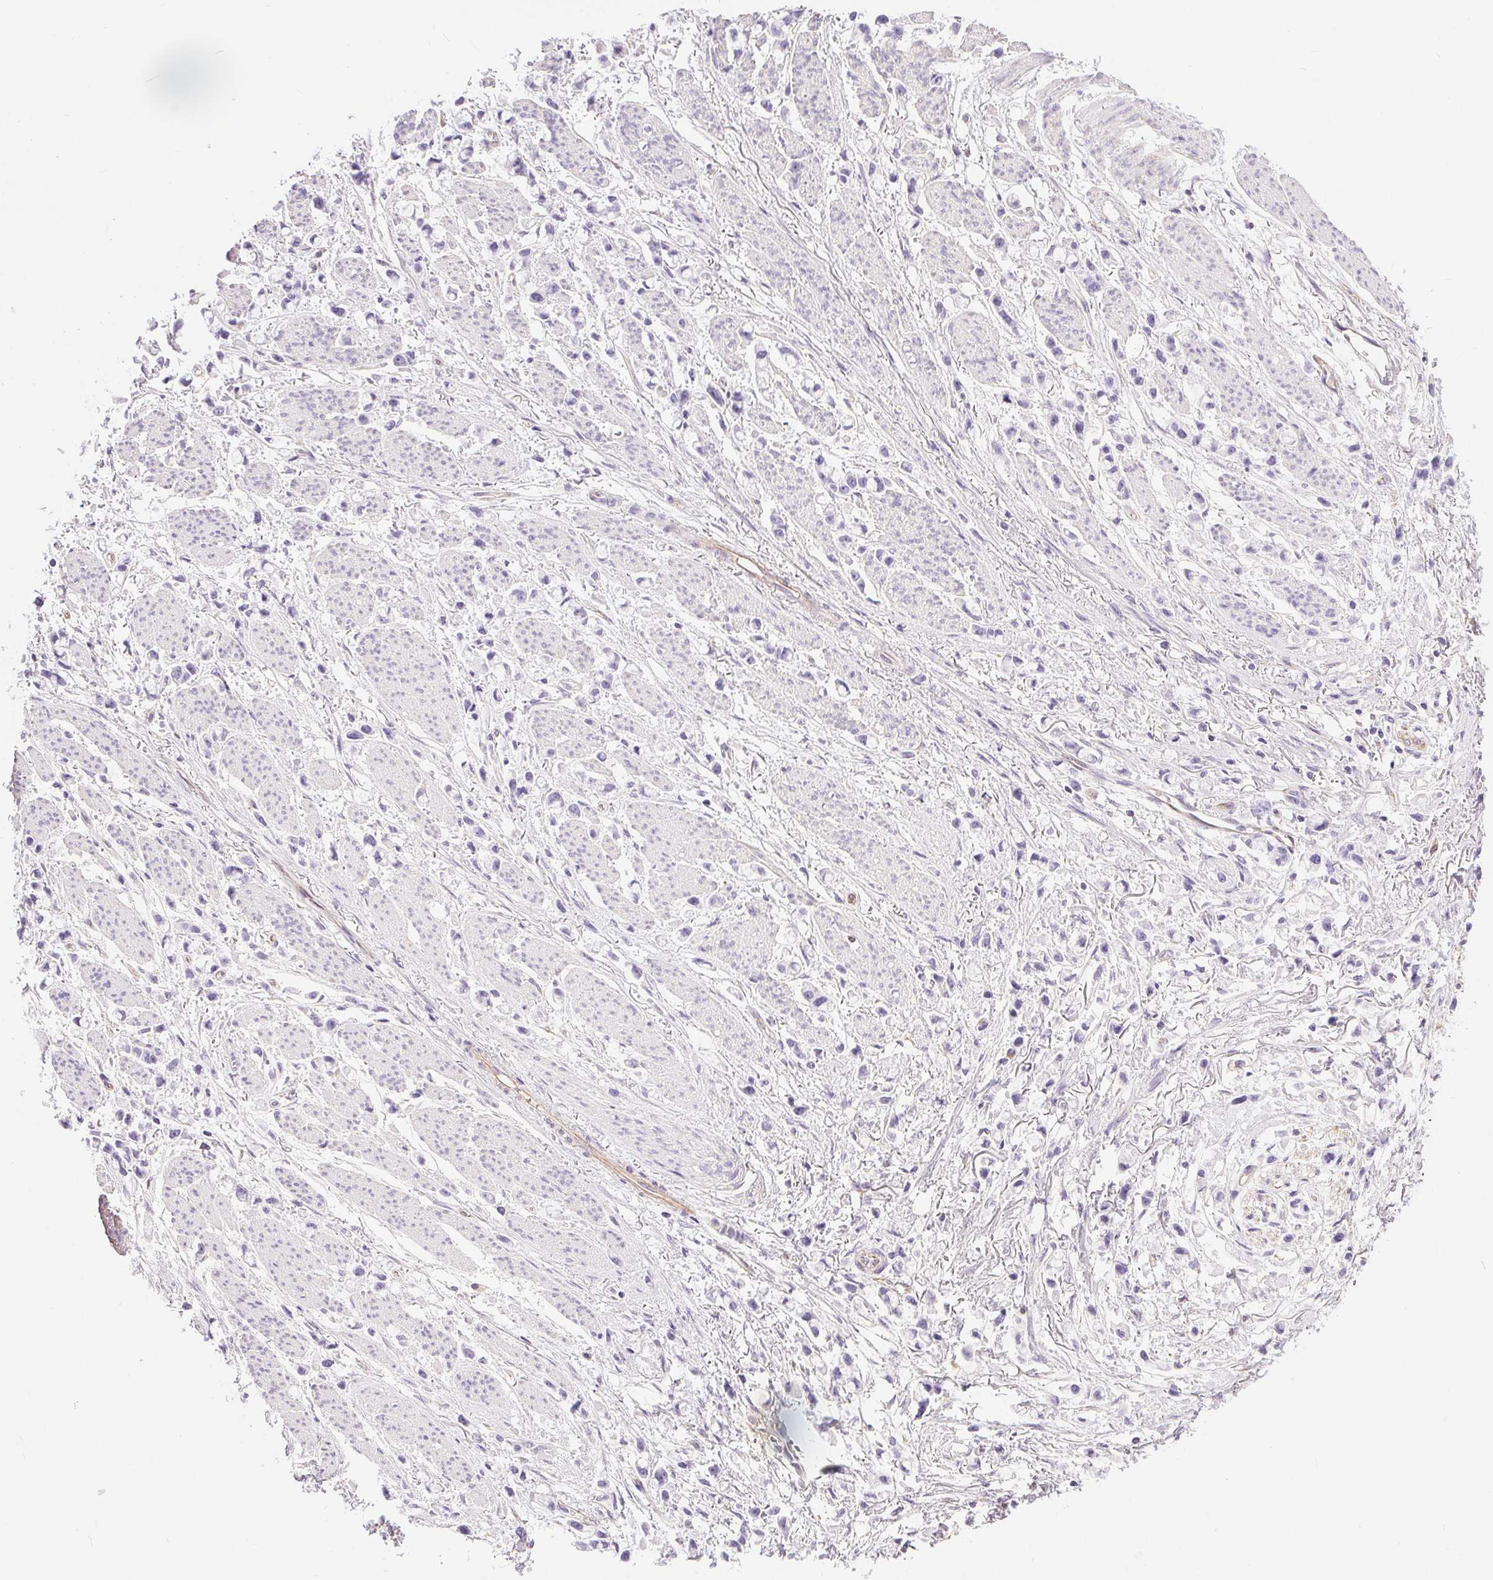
{"staining": {"intensity": "negative", "quantity": "none", "location": "none"}, "tissue": "stomach cancer", "cell_type": "Tumor cells", "image_type": "cancer", "snomed": [{"axis": "morphology", "description": "Adenocarcinoma, NOS"}, {"axis": "topography", "description": "Stomach"}], "caption": "Immunohistochemical staining of stomach cancer reveals no significant expression in tumor cells.", "gene": "GFAP", "patient": {"sex": "female", "age": 81}}